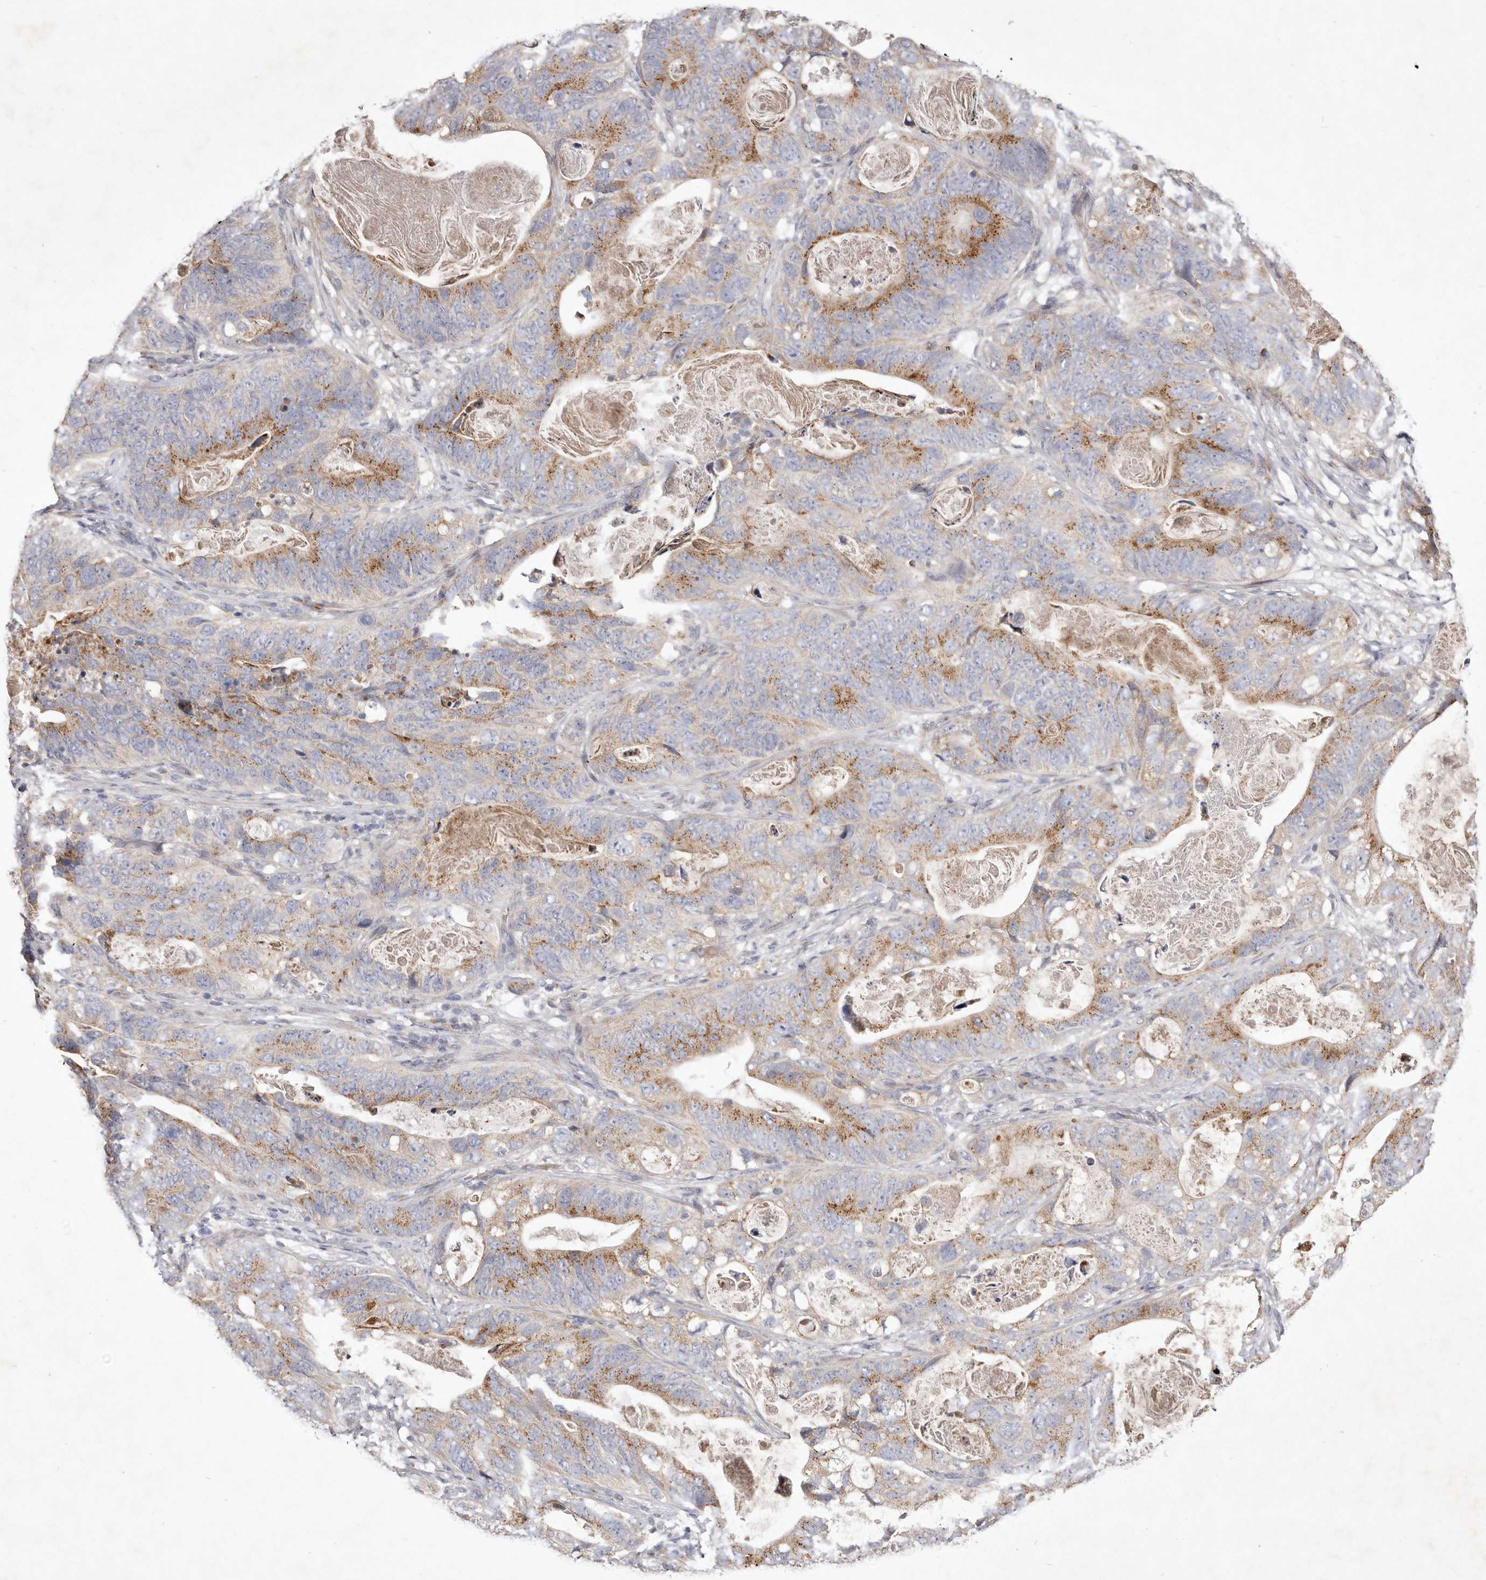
{"staining": {"intensity": "moderate", "quantity": ">75%", "location": "cytoplasmic/membranous"}, "tissue": "stomach cancer", "cell_type": "Tumor cells", "image_type": "cancer", "snomed": [{"axis": "morphology", "description": "Normal tissue, NOS"}, {"axis": "morphology", "description": "Adenocarcinoma, NOS"}, {"axis": "topography", "description": "Stomach"}], "caption": "Stomach adenocarcinoma stained with a protein marker displays moderate staining in tumor cells.", "gene": "USP24", "patient": {"sex": "female", "age": 89}}